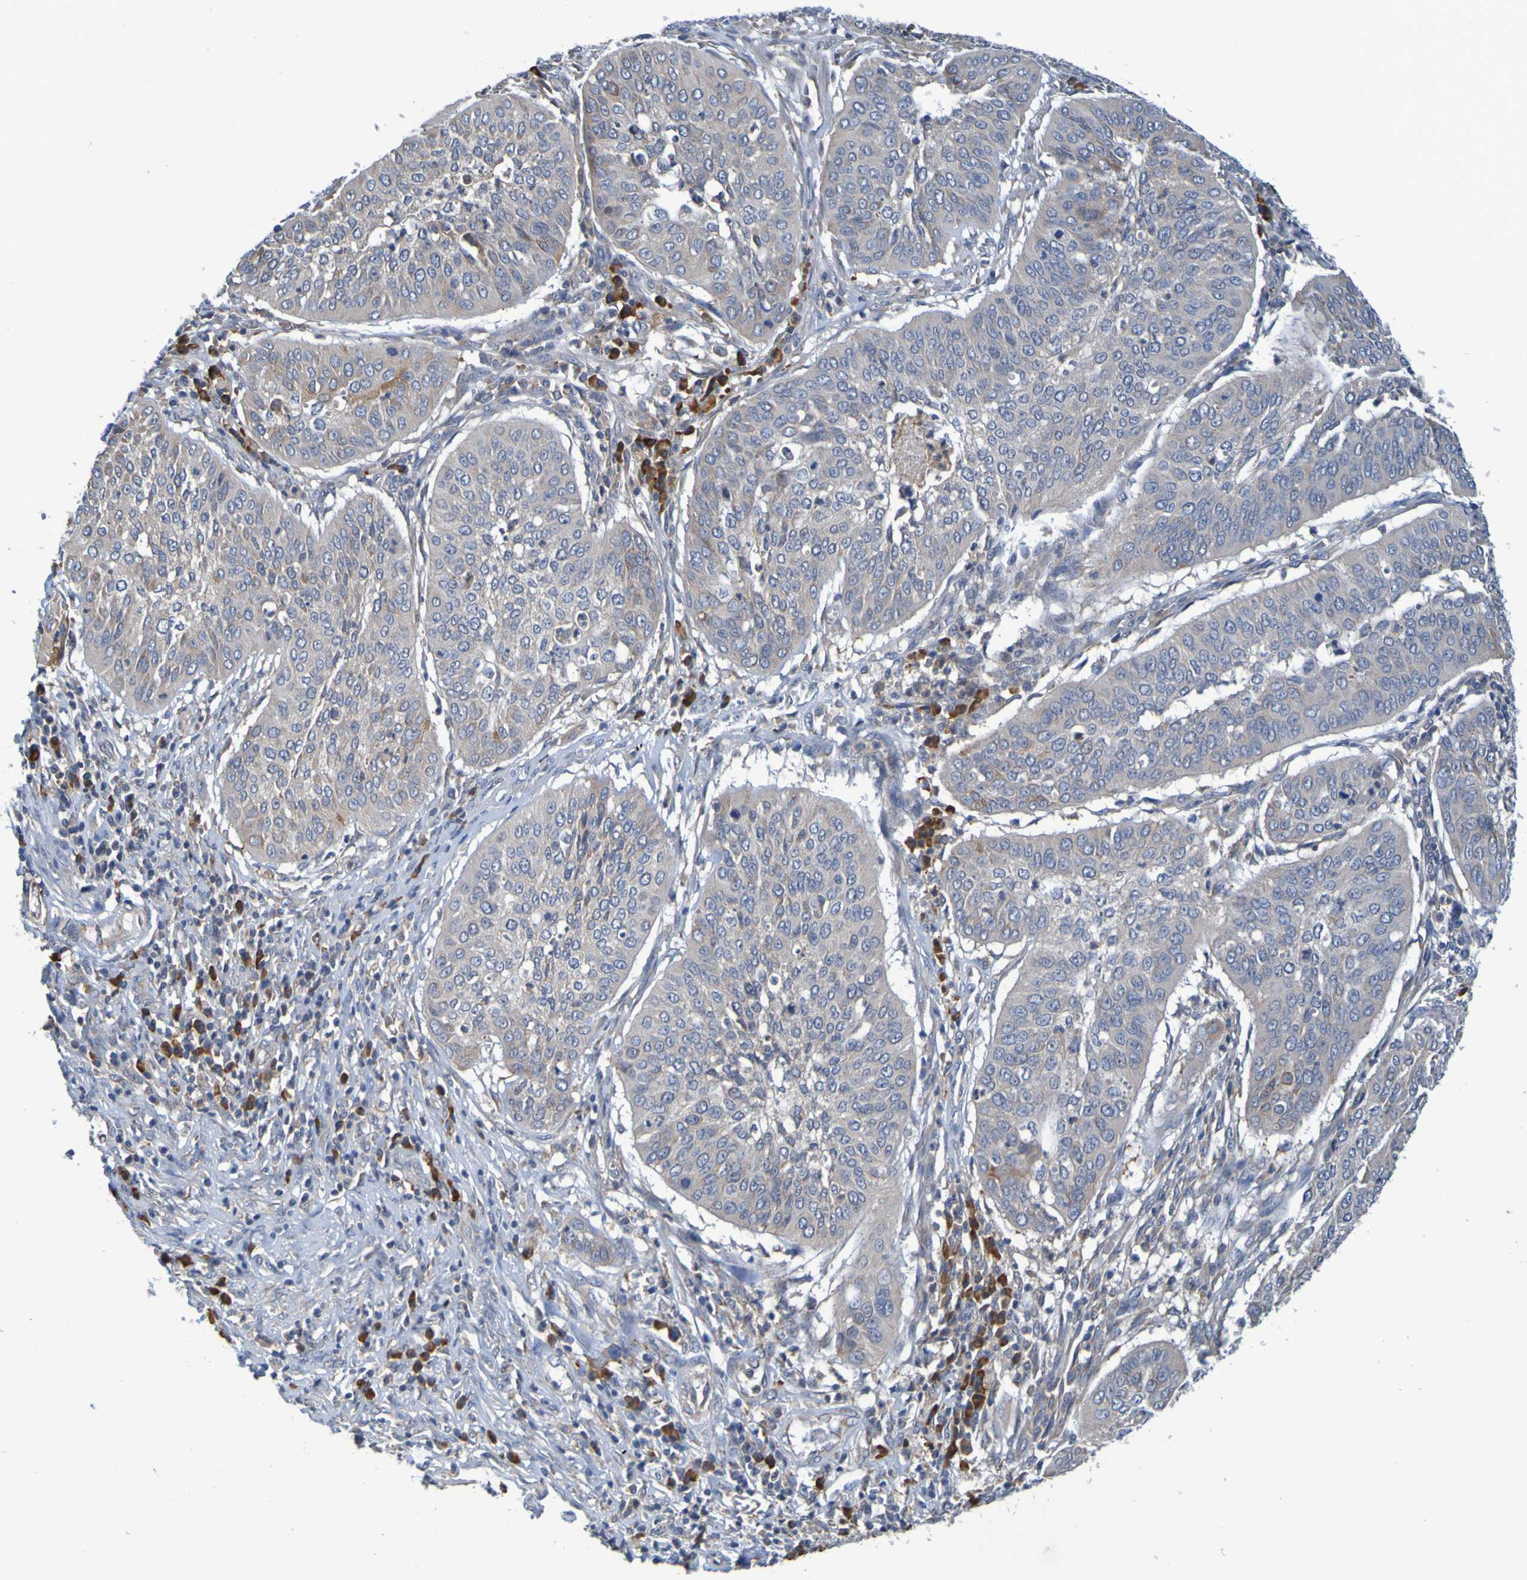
{"staining": {"intensity": "weak", "quantity": ">75%", "location": "cytoplasmic/membranous"}, "tissue": "cervical cancer", "cell_type": "Tumor cells", "image_type": "cancer", "snomed": [{"axis": "morphology", "description": "Normal tissue, NOS"}, {"axis": "morphology", "description": "Squamous cell carcinoma, NOS"}, {"axis": "topography", "description": "Cervix"}], "caption": "IHC micrograph of cervical cancer (squamous cell carcinoma) stained for a protein (brown), which exhibits low levels of weak cytoplasmic/membranous positivity in about >75% of tumor cells.", "gene": "CLDN18", "patient": {"sex": "female", "age": 39}}